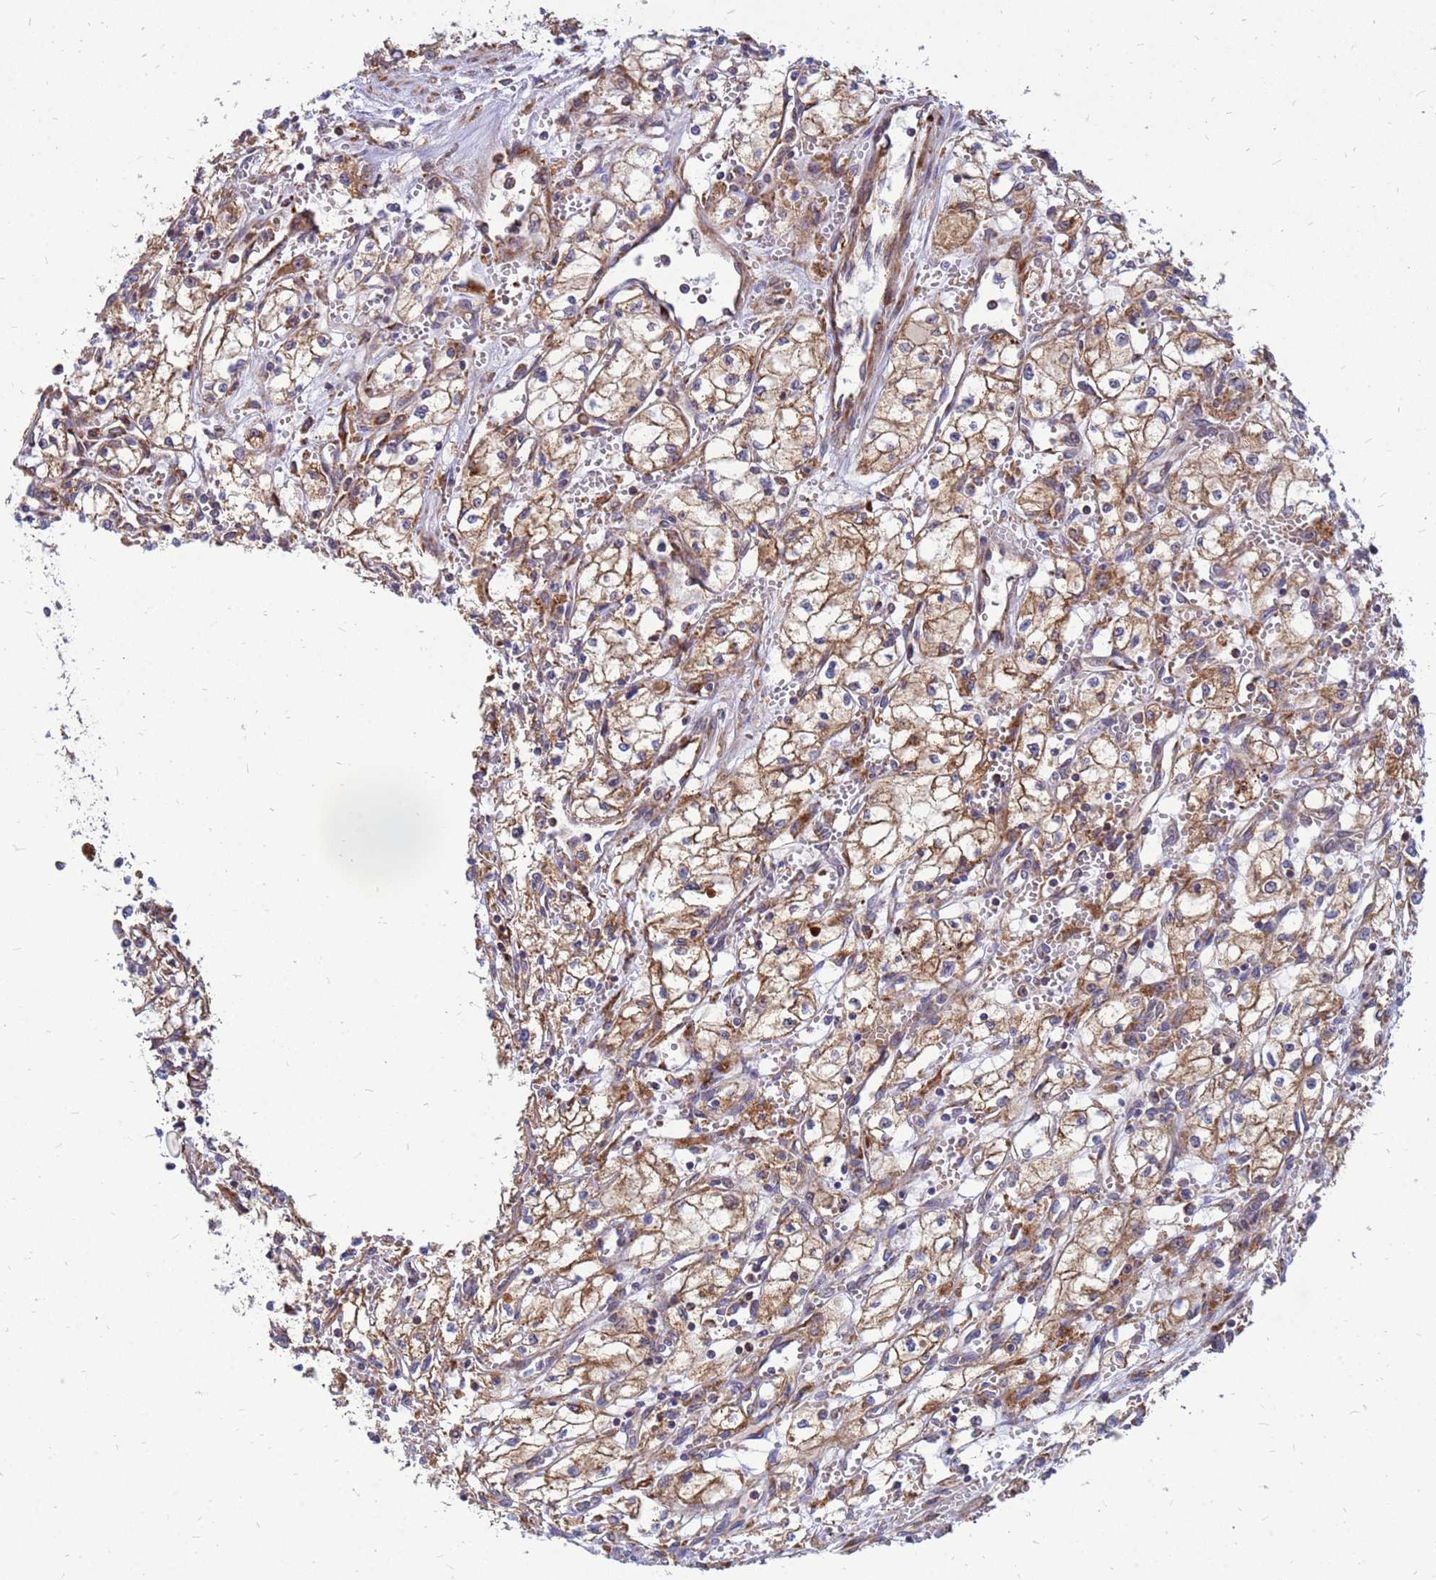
{"staining": {"intensity": "moderate", "quantity": ">75%", "location": "cytoplasmic/membranous"}, "tissue": "renal cancer", "cell_type": "Tumor cells", "image_type": "cancer", "snomed": [{"axis": "morphology", "description": "Adenocarcinoma, NOS"}, {"axis": "topography", "description": "Kidney"}], "caption": "Immunohistochemical staining of renal adenocarcinoma demonstrates medium levels of moderate cytoplasmic/membranous staining in approximately >75% of tumor cells.", "gene": "RPL8", "patient": {"sex": "male", "age": 59}}